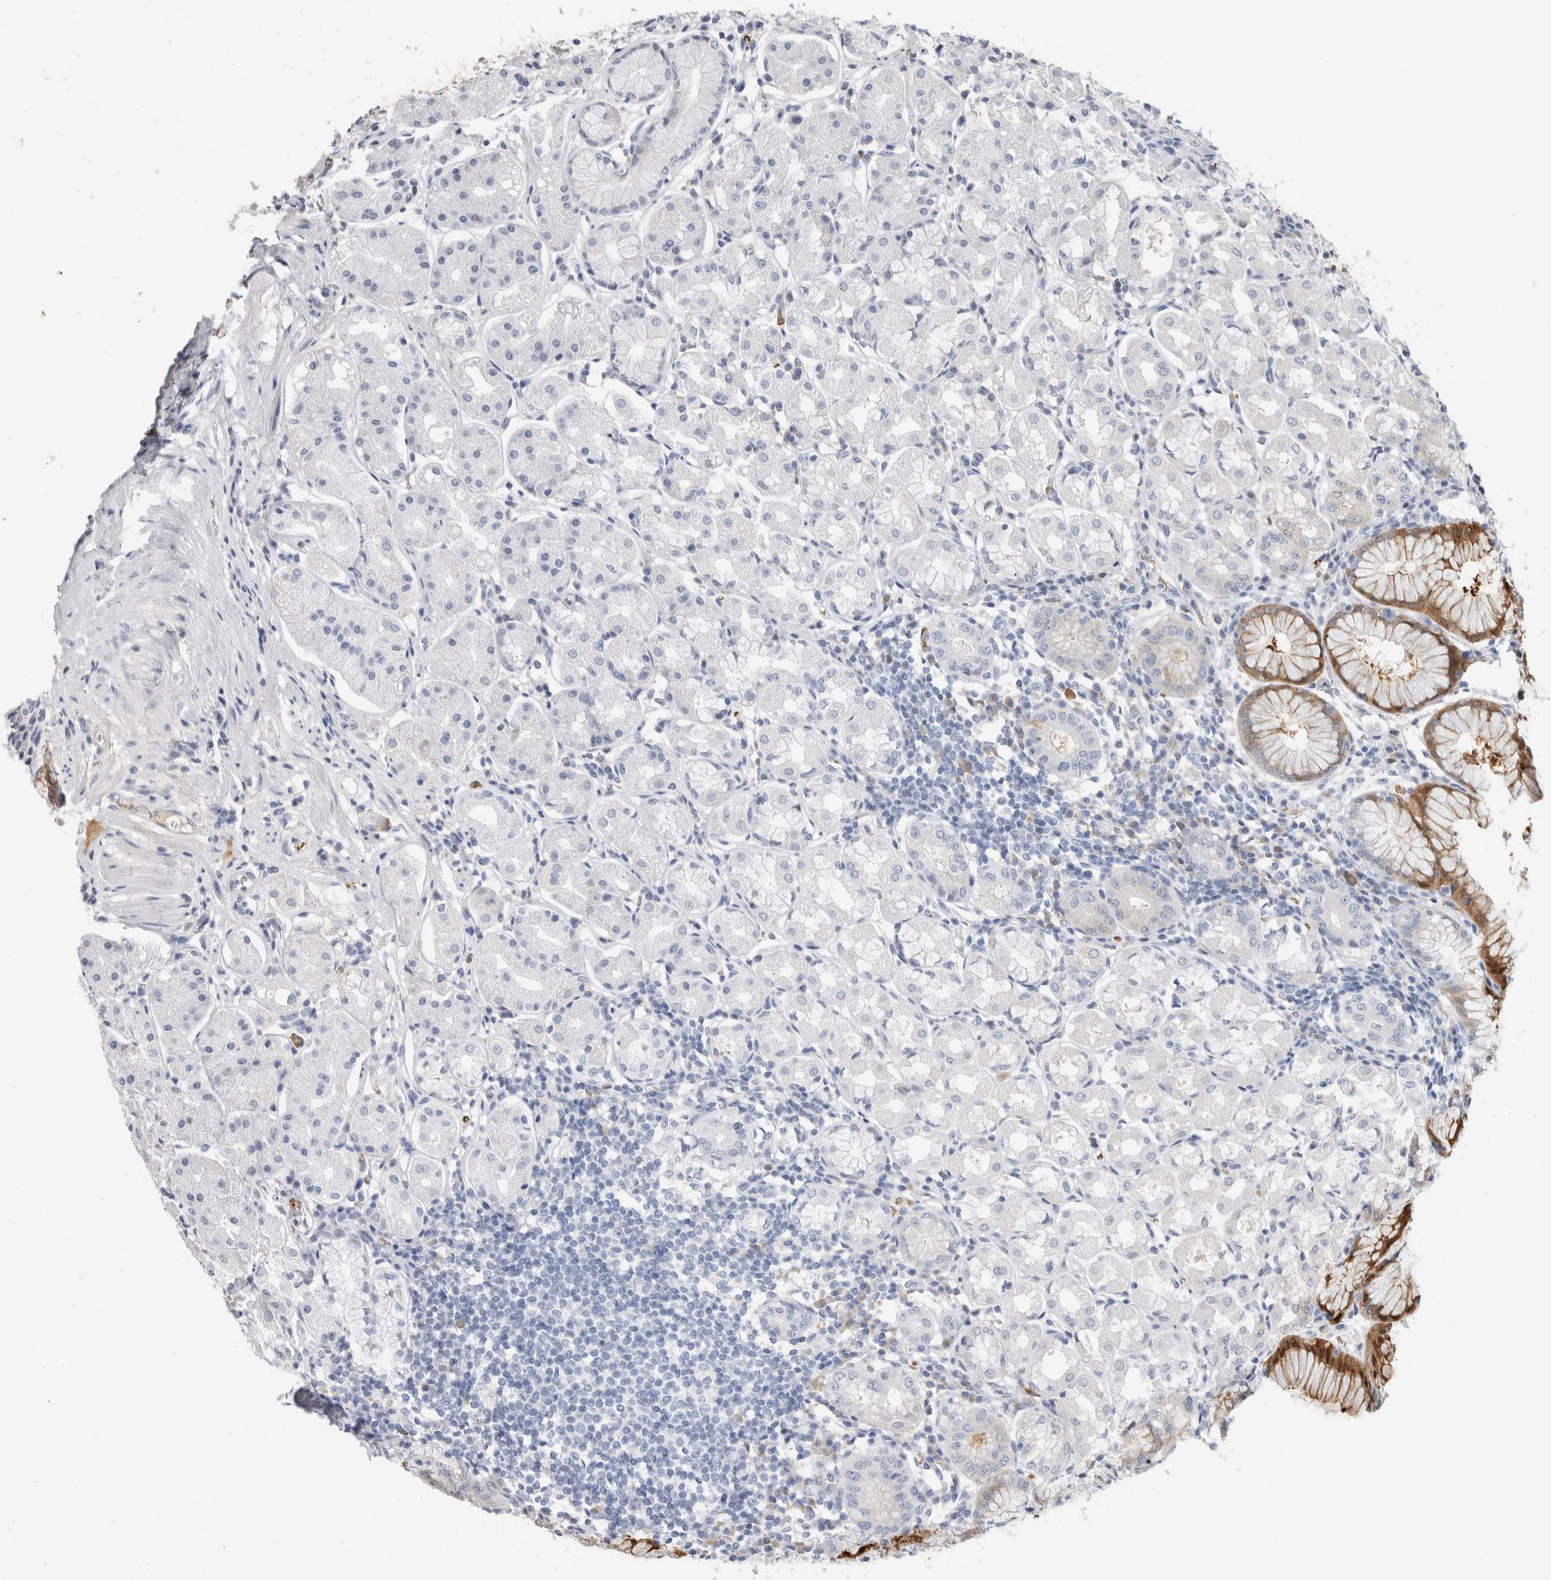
{"staining": {"intensity": "moderate", "quantity": "<25%", "location": "cytoplasmic/membranous"}, "tissue": "stomach", "cell_type": "Glandular cells", "image_type": "normal", "snomed": [{"axis": "morphology", "description": "Normal tissue, NOS"}, {"axis": "topography", "description": "Stomach, lower"}], "caption": "The micrograph reveals staining of normal stomach, revealing moderate cytoplasmic/membranous protein expression (brown color) within glandular cells.", "gene": "CA1", "patient": {"sex": "female", "age": 56}}